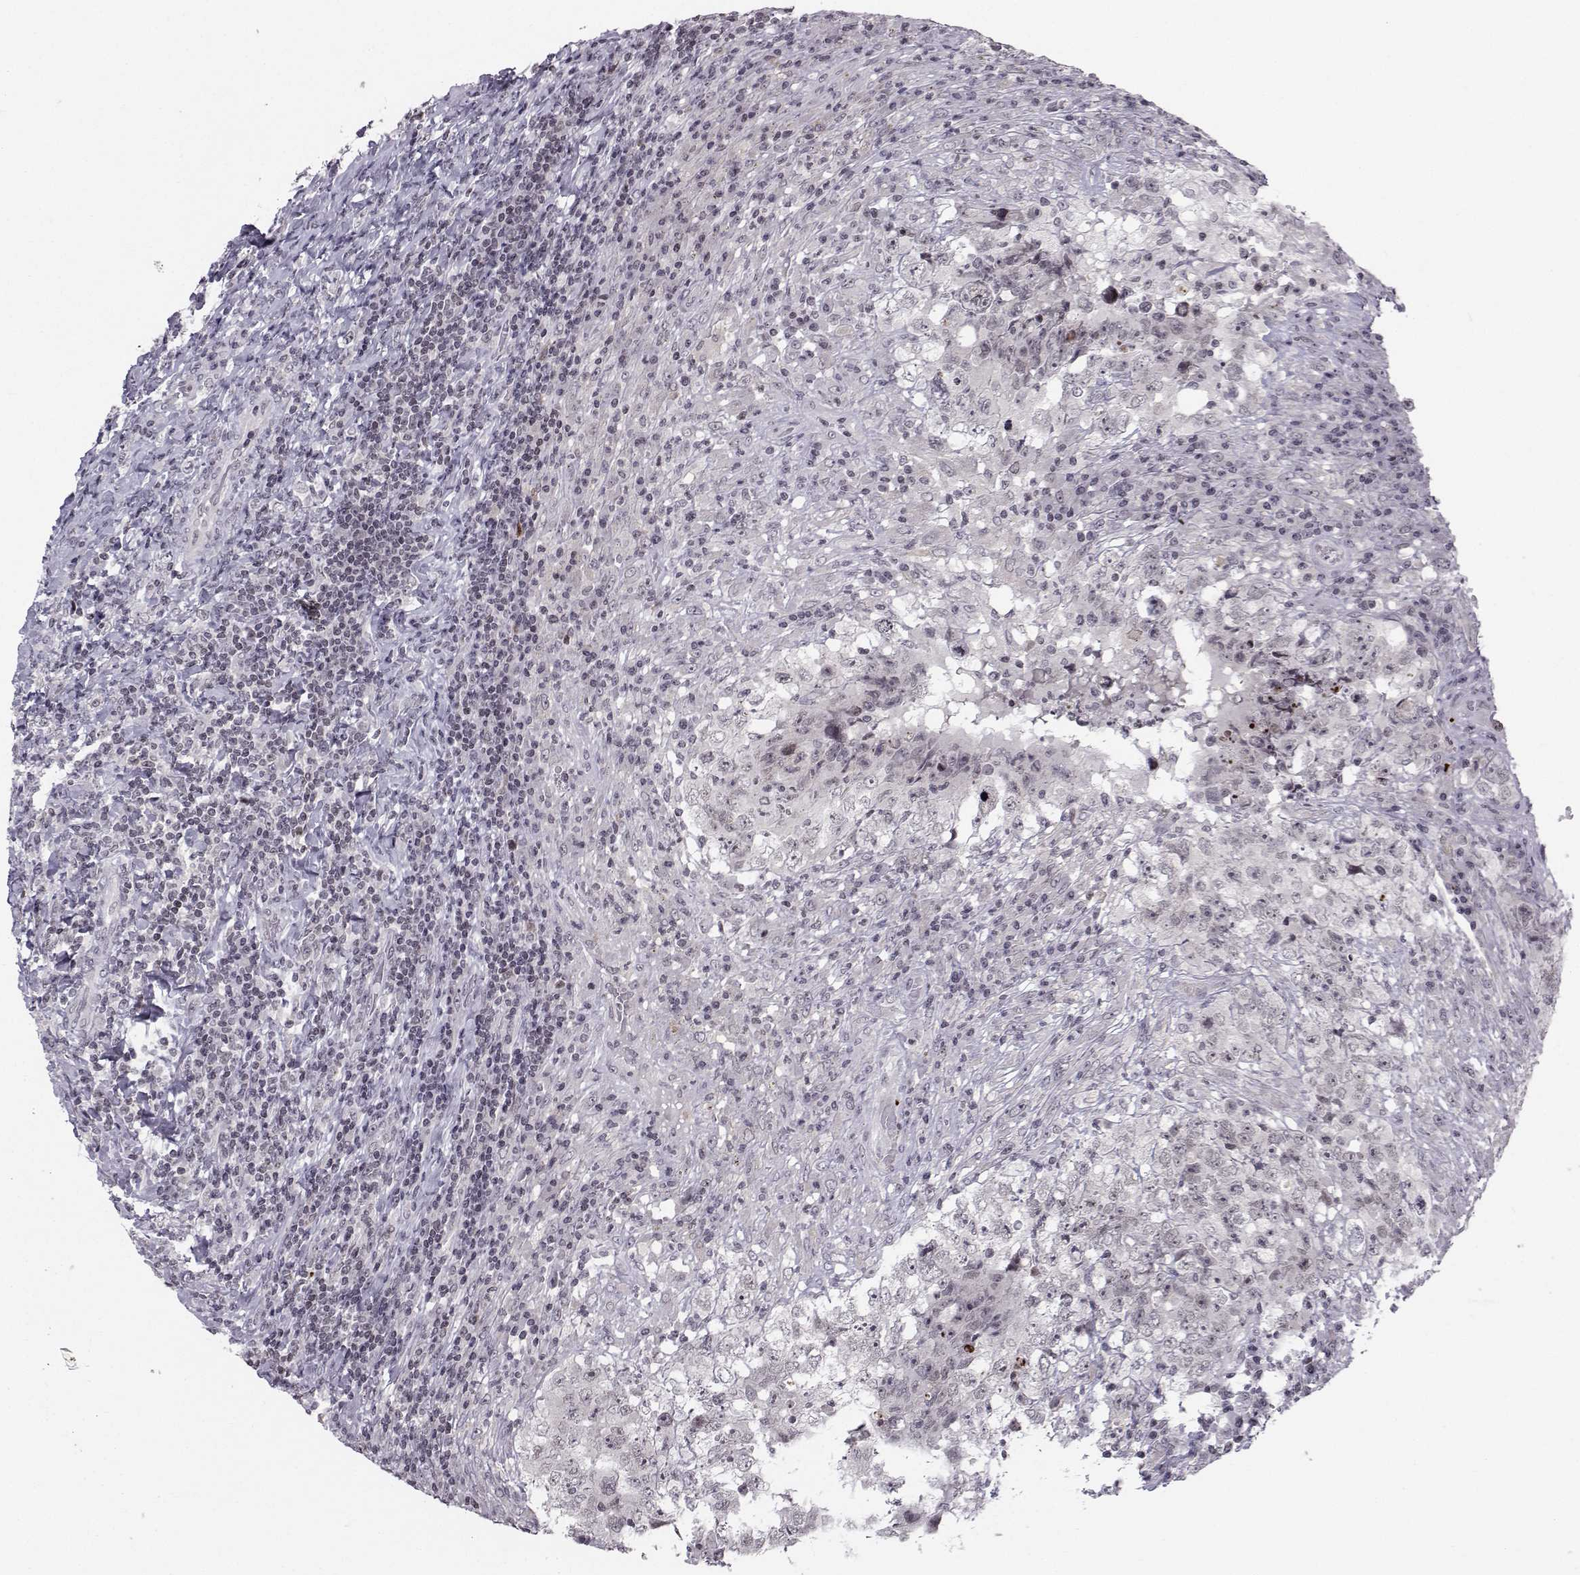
{"staining": {"intensity": "negative", "quantity": "none", "location": "none"}, "tissue": "testis cancer", "cell_type": "Tumor cells", "image_type": "cancer", "snomed": [{"axis": "morphology", "description": "Necrosis, NOS"}, {"axis": "morphology", "description": "Carcinoma, Embryonal, NOS"}, {"axis": "topography", "description": "Testis"}], "caption": "The micrograph exhibits no significant staining in tumor cells of testis cancer.", "gene": "MARCHF4", "patient": {"sex": "male", "age": 19}}